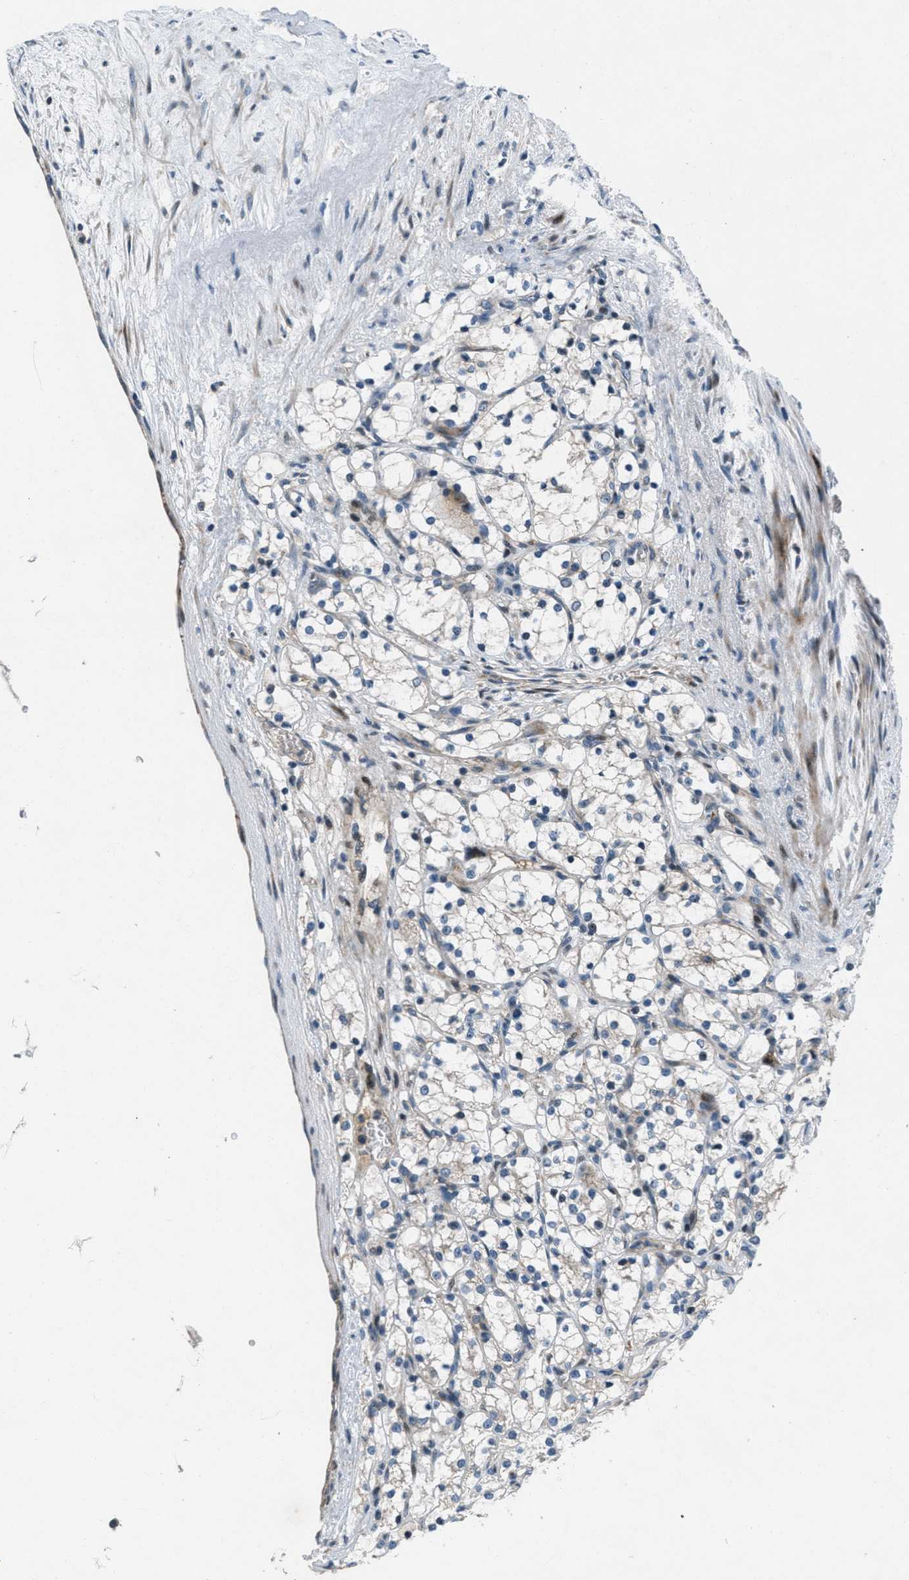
{"staining": {"intensity": "negative", "quantity": "none", "location": "none"}, "tissue": "renal cancer", "cell_type": "Tumor cells", "image_type": "cancer", "snomed": [{"axis": "morphology", "description": "Adenocarcinoma, NOS"}, {"axis": "topography", "description": "Kidney"}], "caption": "Protein analysis of renal cancer (adenocarcinoma) shows no significant staining in tumor cells. (Brightfield microscopy of DAB (3,3'-diaminobenzidine) IHC at high magnification).", "gene": "CLEC2D", "patient": {"sex": "female", "age": 69}}